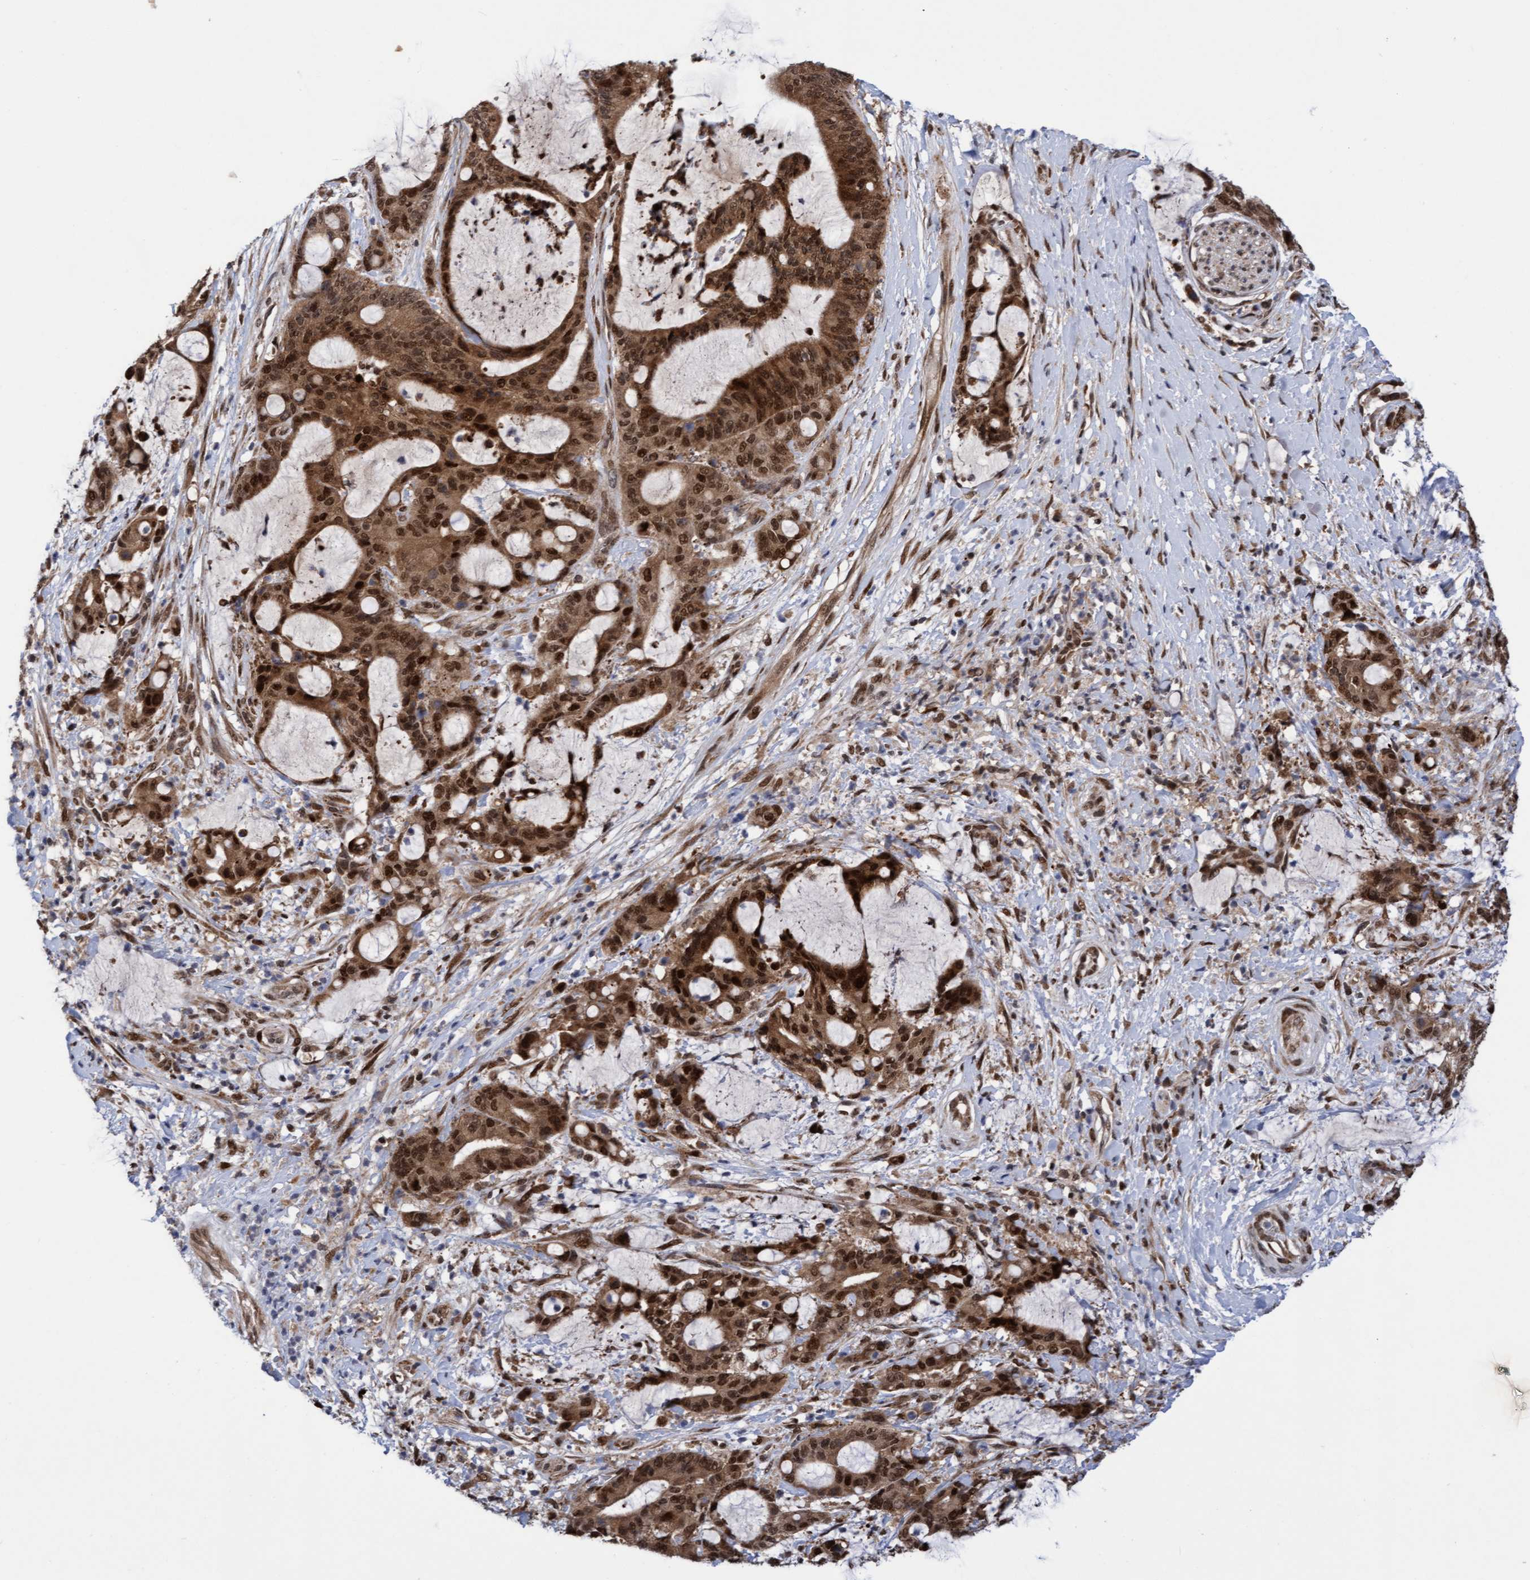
{"staining": {"intensity": "strong", "quantity": ">75%", "location": "cytoplasmic/membranous,nuclear"}, "tissue": "liver cancer", "cell_type": "Tumor cells", "image_type": "cancer", "snomed": [{"axis": "morphology", "description": "Normal tissue, NOS"}, {"axis": "morphology", "description": "Cholangiocarcinoma"}, {"axis": "topography", "description": "Liver"}, {"axis": "topography", "description": "Peripheral nerve tissue"}], "caption": "Liver cholangiocarcinoma was stained to show a protein in brown. There is high levels of strong cytoplasmic/membranous and nuclear staining in about >75% of tumor cells.", "gene": "TANC2", "patient": {"sex": "female", "age": 73}}